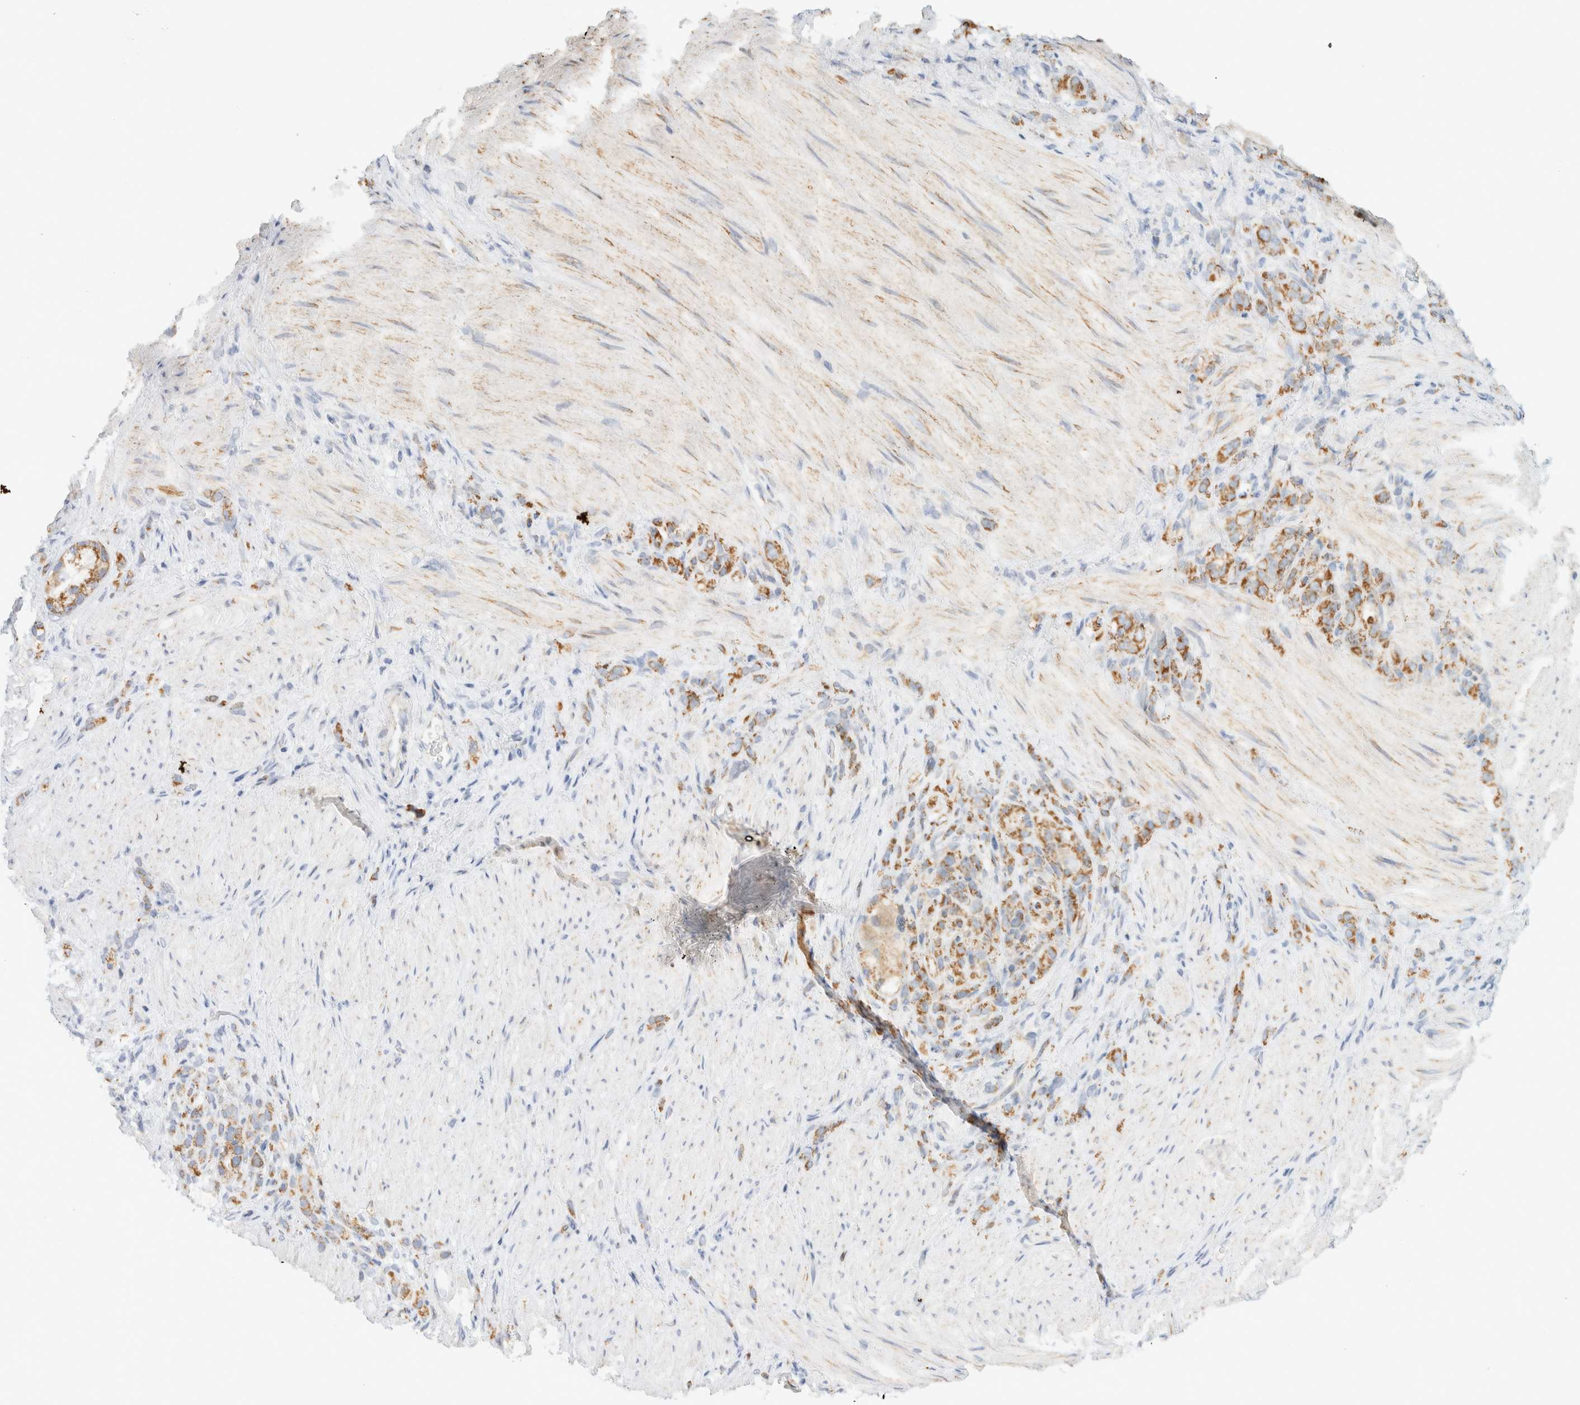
{"staining": {"intensity": "moderate", "quantity": ">75%", "location": "cytoplasmic/membranous"}, "tissue": "stomach cancer", "cell_type": "Tumor cells", "image_type": "cancer", "snomed": [{"axis": "morphology", "description": "Normal tissue, NOS"}, {"axis": "morphology", "description": "Adenocarcinoma, NOS"}, {"axis": "topography", "description": "Stomach"}], "caption": "Tumor cells exhibit medium levels of moderate cytoplasmic/membranous expression in approximately >75% of cells in stomach adenocarcinoma.", "gene": "KIFAP3", "patient": {"sex": "male", "age": 82}}